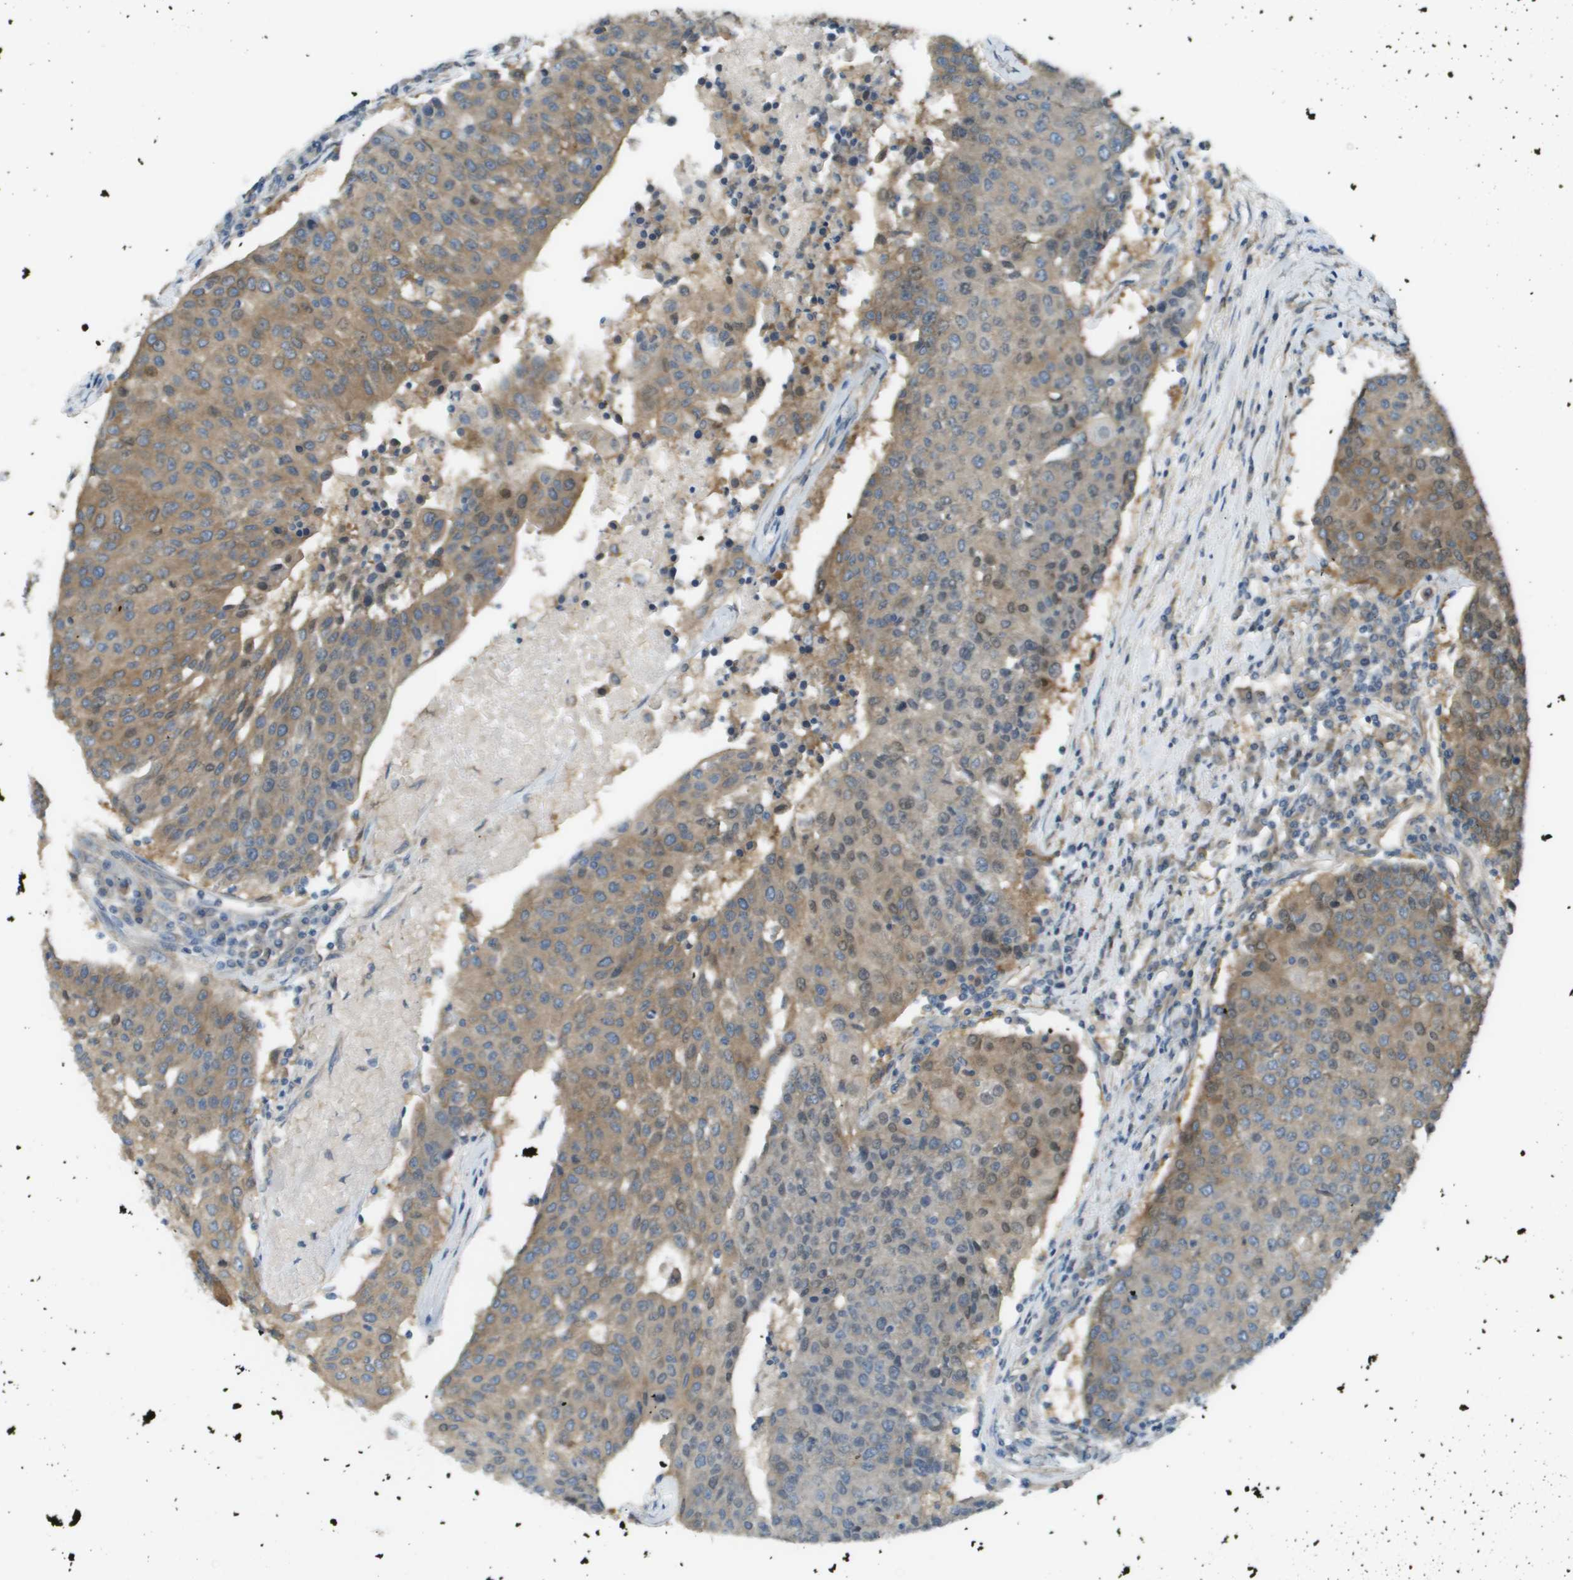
{"staining": {"intensity": "moderate", "quantity": "25%-75%", "location": "cytoplasmic/membranous"}, "tissue": "urothelial cancer", "cell_type": "Tumor cells", "image_type": "cancer", "snomed": [{"axis": "morphology", "description": "Urothelial carcinoma, High grade"}, {"axis": "topography", "description": "Urinary bladder"}], "caption": "Brown immunohistochemical staining in human urothelial cancer reveals moderate cytoplasmic/membranous staining in approximately 25%-75% of tumor cells.", "gene": "CORO1B", "patient": {"sex": "female", "age": 85}}